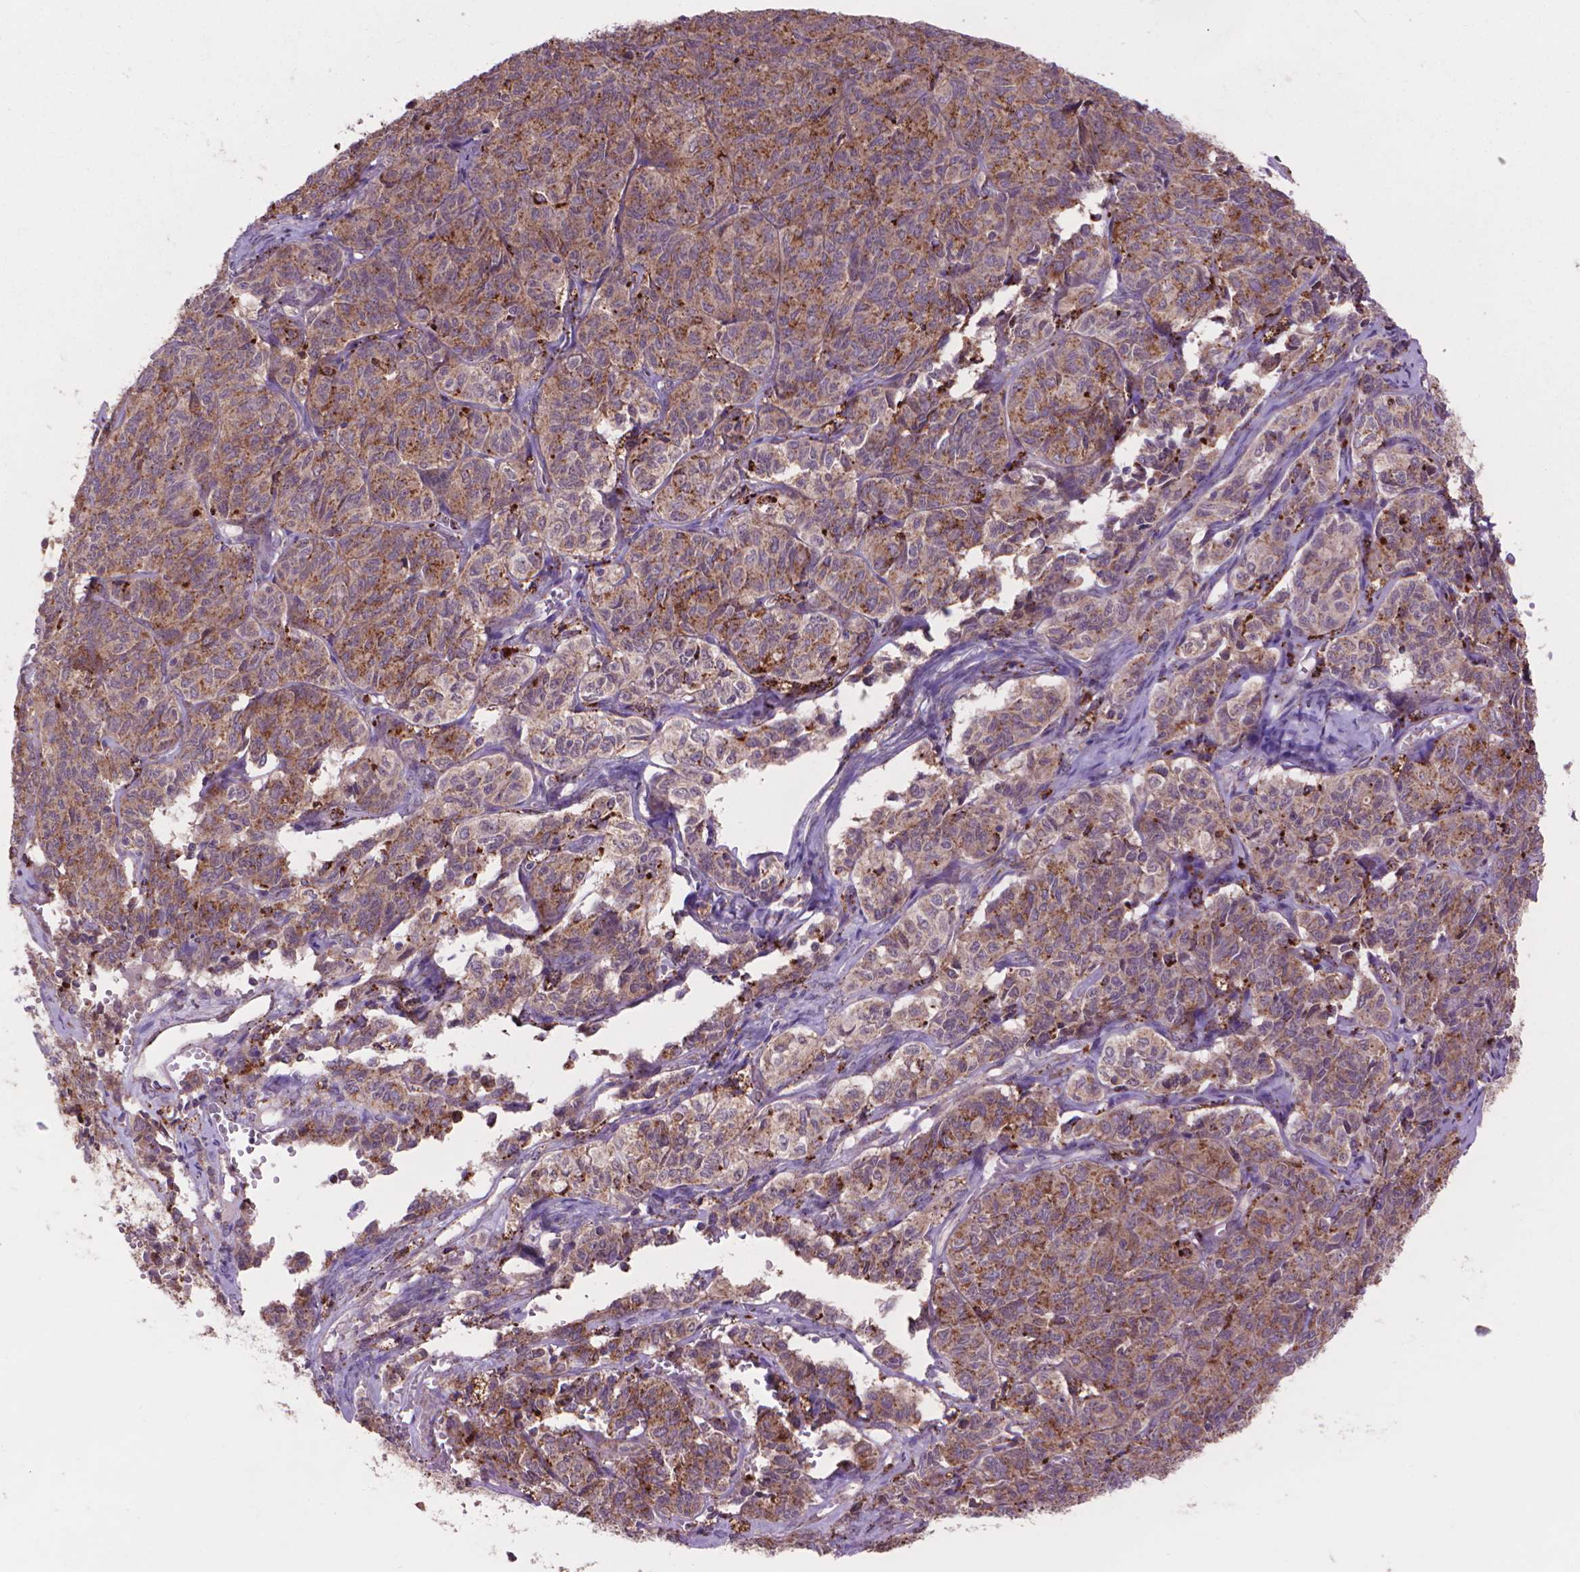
{"staining": {"intensity": "moderate", "quantity": ">75%", "location": "cytoplasmic/membranous"}, "tissue": "ovarian cancer", "cell_type": "Tumor cells", "image_type": "cancer", "snomed": [{"axis": "morphology", "description": "Carcinoma, endometroid"}, {"axis": "topography", "description": "Ovary"}], "caption": "Immunohistochemistry (IHC) (DAB (3,3'-diaminobenzidine)) staining of endometroid carcinoma (ovarian) demonstrates moderate cytoplasmic/membranous protein expression in approximately >75% of tumor cells.", "gene": "GLB1", "patient": {"sex": "female", "age": 80}}